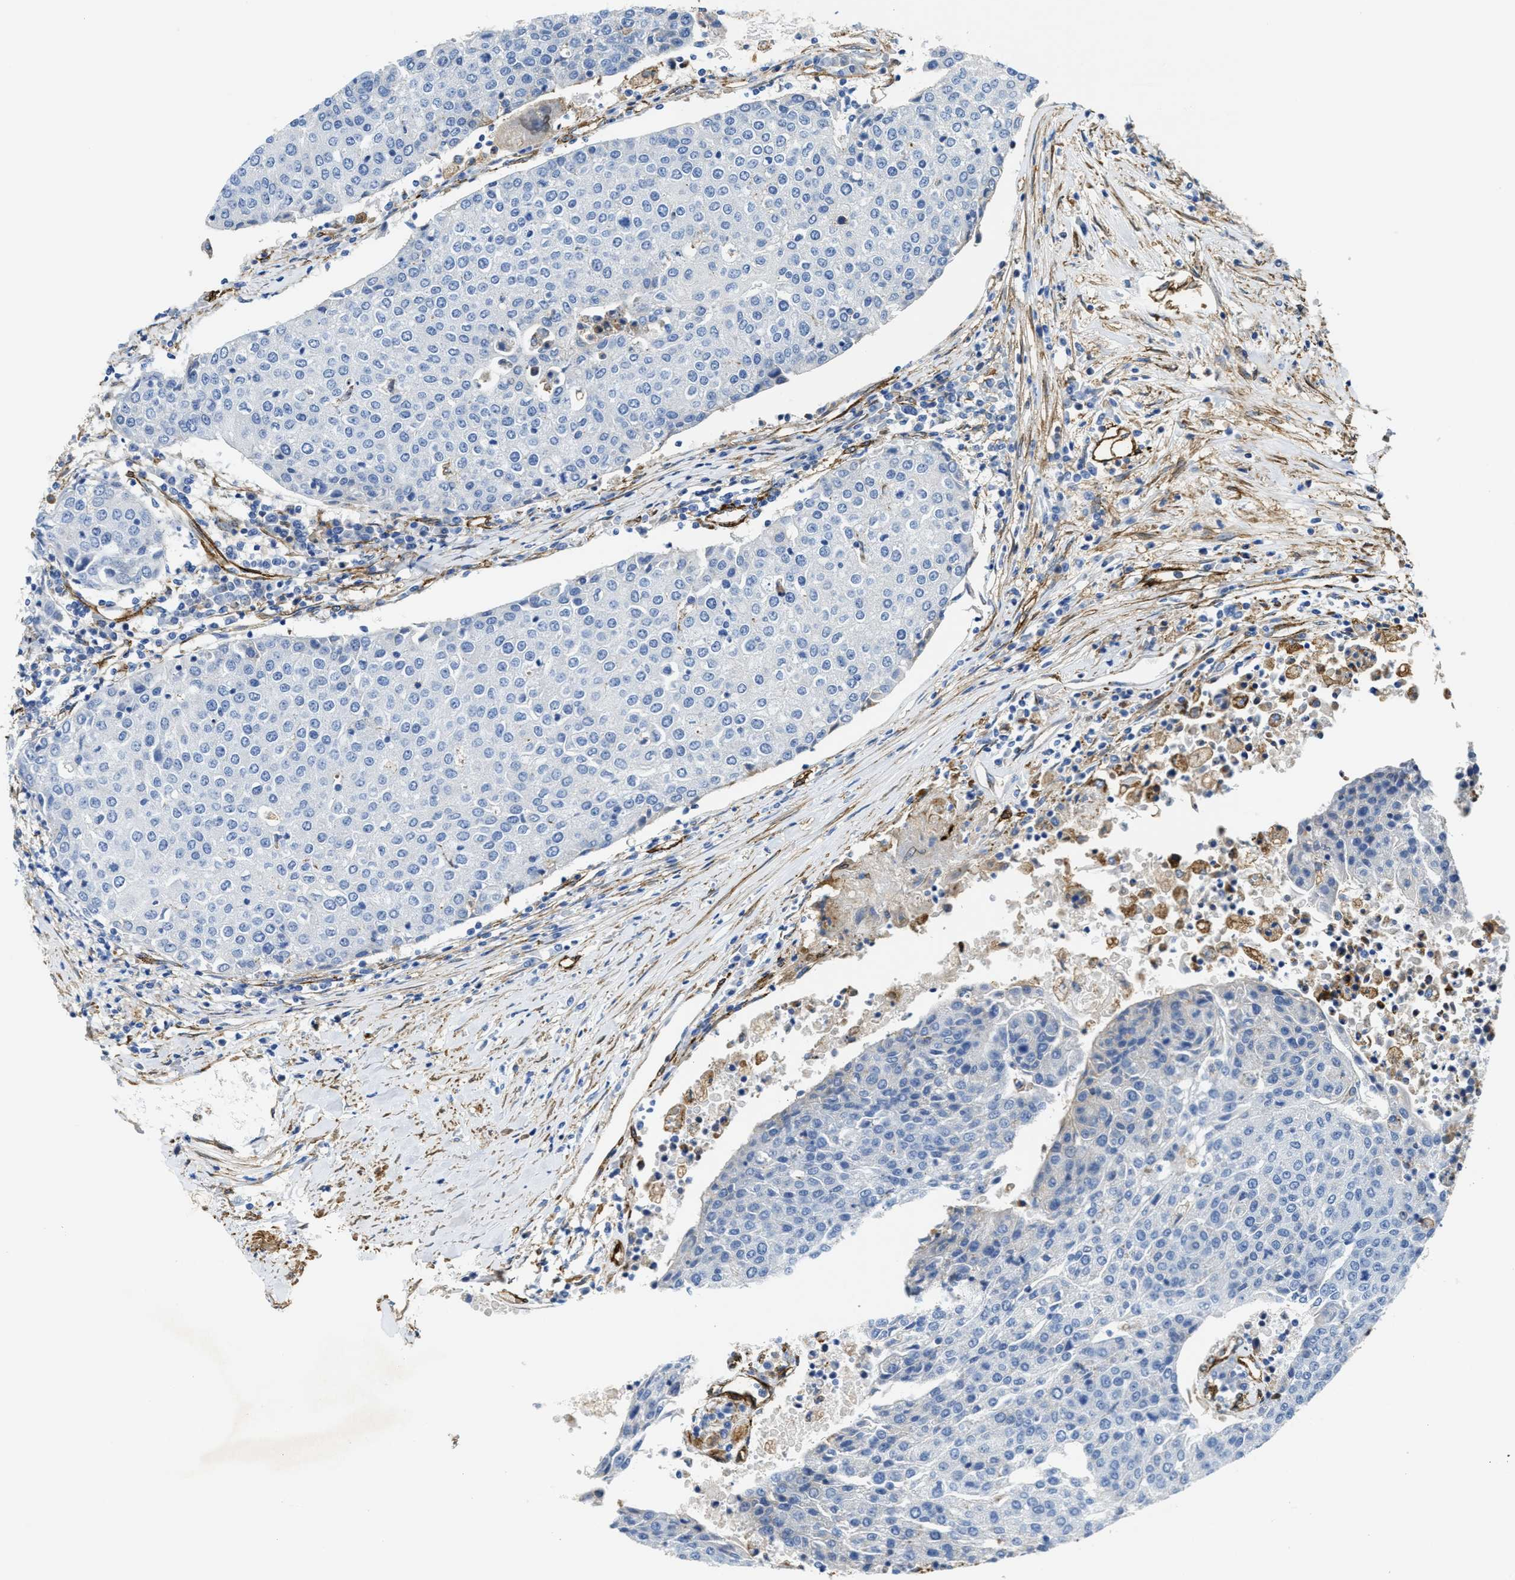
{"staining": {"intensity": "negative", "quantity": "none", "location": "none"}, "tissue": "urothelial cancer", "cell_type": "Tumor cells", "image_type": "cancer", "snomed": [{"axis": "morphology", "description": "Urothelial carcinoma, High grade"}, {"axis": "topography", "description": "Urinary bladder"}], "caption": "An image of human urothelial carcinoma (high-grade) is negative for staining in tumor cells.", "gene": "NAB1", "patient": {"sex": "female", "age": 85}}